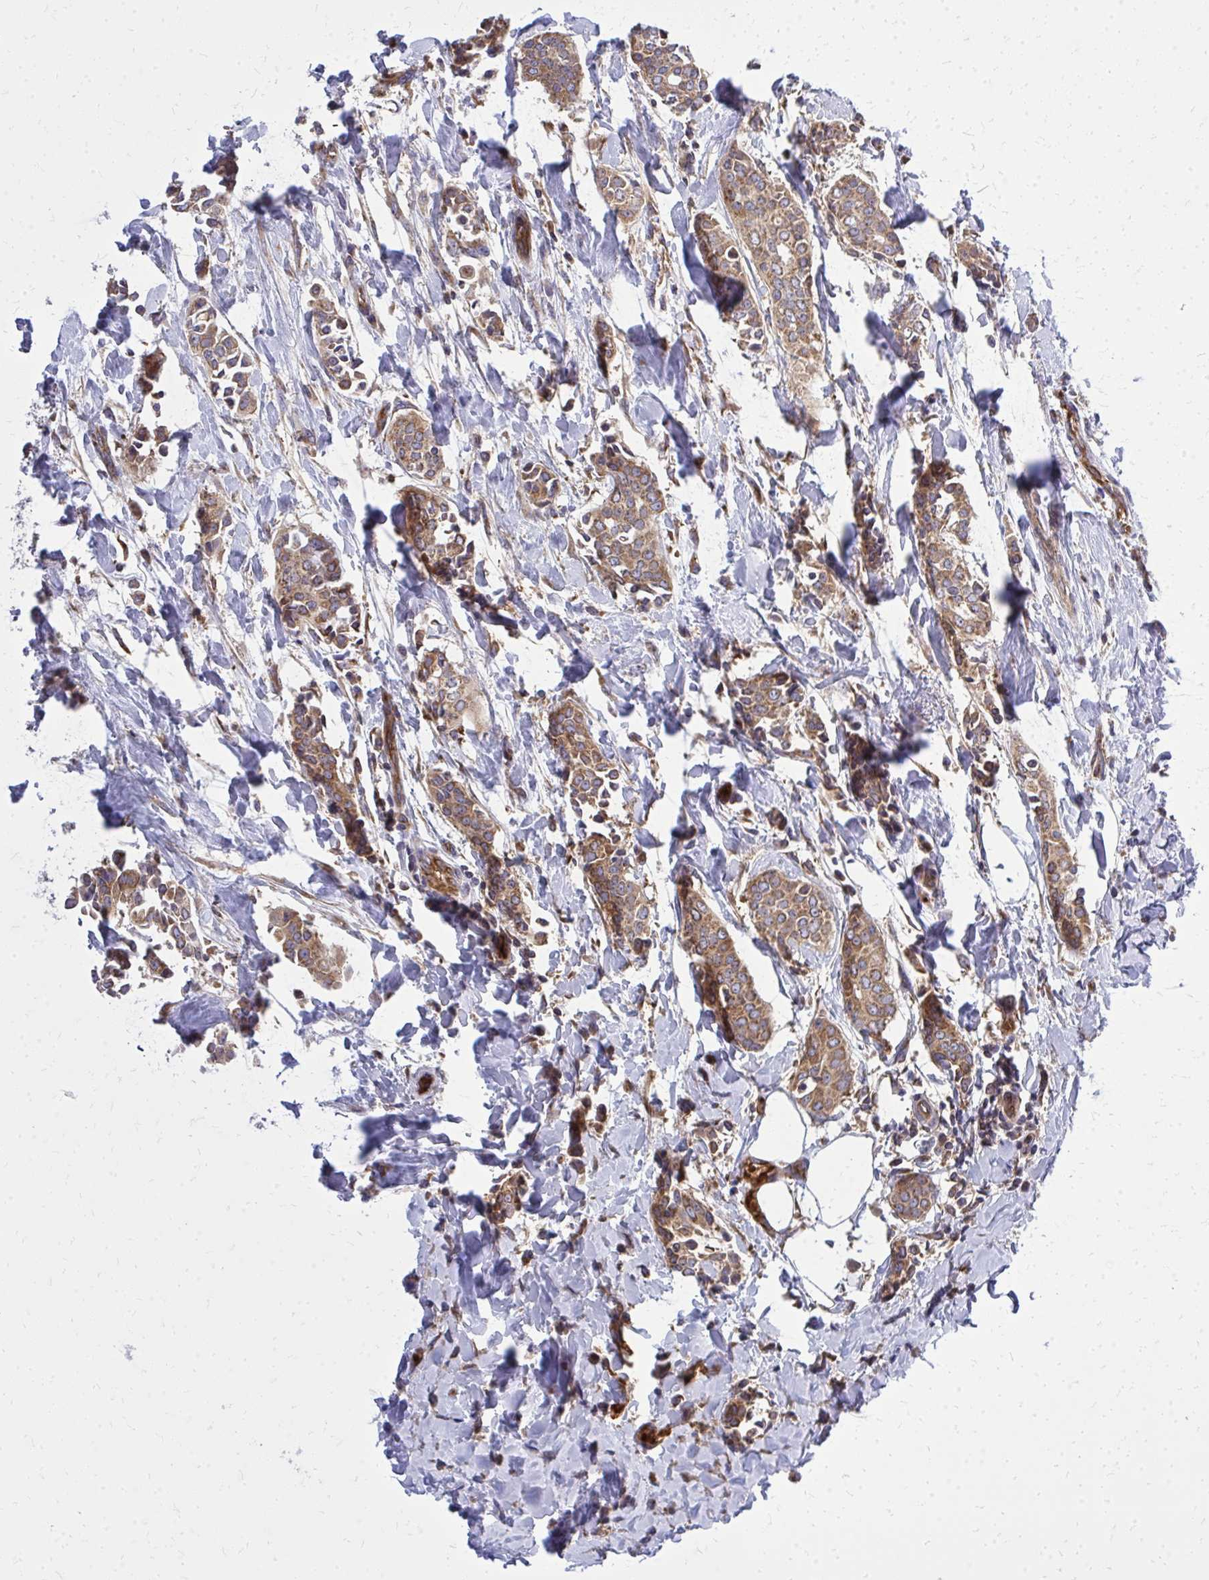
{"staining": {"intensity": "moderate", "quantity": ">75%", "location": "cytoplasmic/membranous"}, "tissue": "breast cancer", "cell_type": "Tumor cells", "image_type": "cancer", "snomed": [{"axis": "morphology", "description": "Duct carcinoma"}, {"axis": "topography", "description": "Breast"}], "caption": "The image demonstrates immunohistochemical staining of breast cancer. There is moderate cytoplasmic/membranous positivity is appreciated in about >75% of tumor cells. (DAB IHC with brightfield microscopy, high magnification).", "gene": "PDK4", "patient": {"sex": "female", "age": 64}}